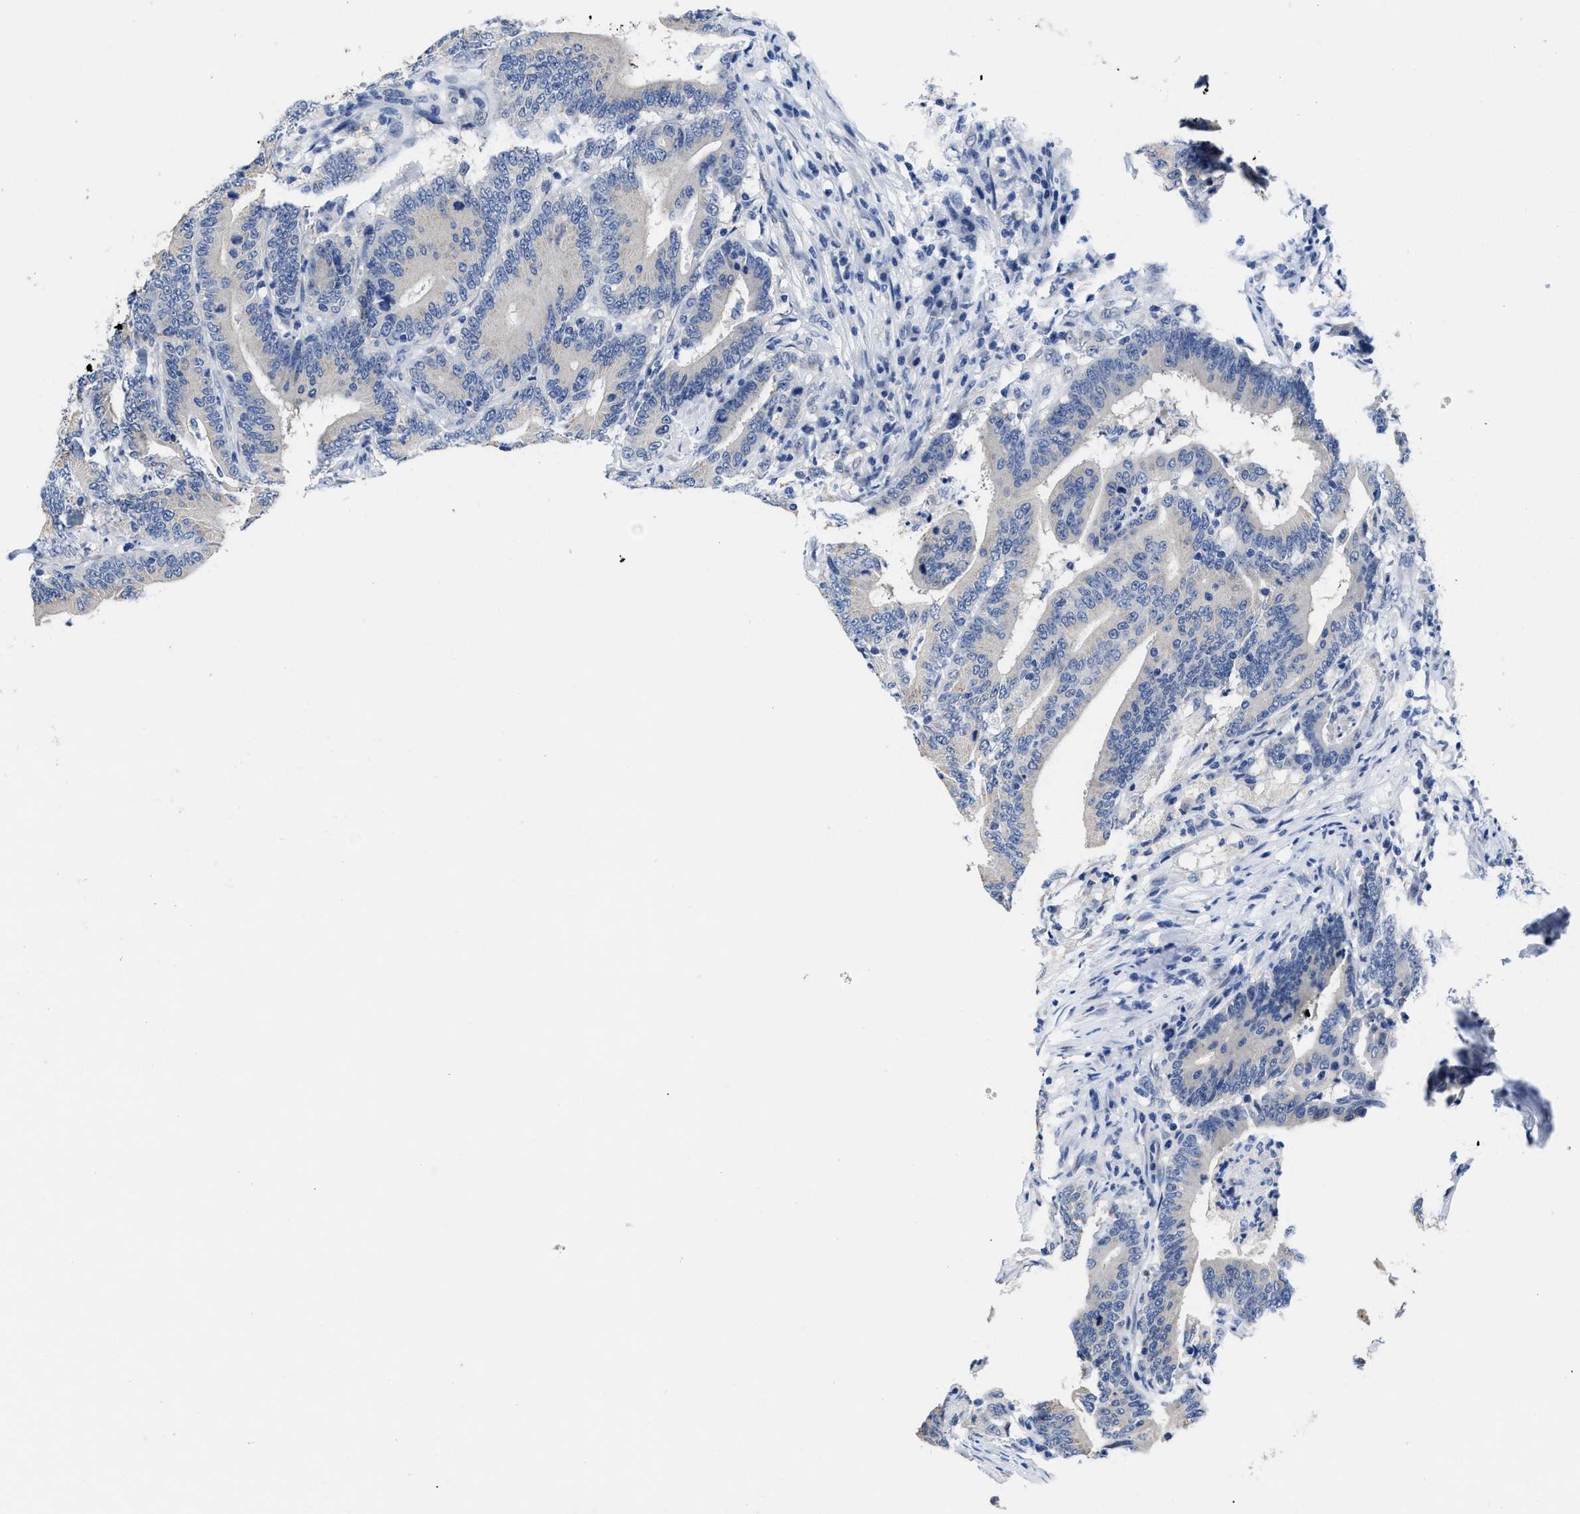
{"staining": {"intensity": "negative", "quantity": "none", "location": "none"}, "tissue": "colorectal cancer", "cell_type": "Tumor cells", "image_type": "cancer", "snomed": [{"axis": "morphology", "description": "Adenocarcinoma, NOS"}, {"axis": "topography", "description": "Colon"}], "caption": "Adenocarcinoma (colorectal) was stained to show a protein in brown. There is no significant staining in tumor cells.", "gene": "HOOK1", "patient": {"sex": "female", "age": 66}}